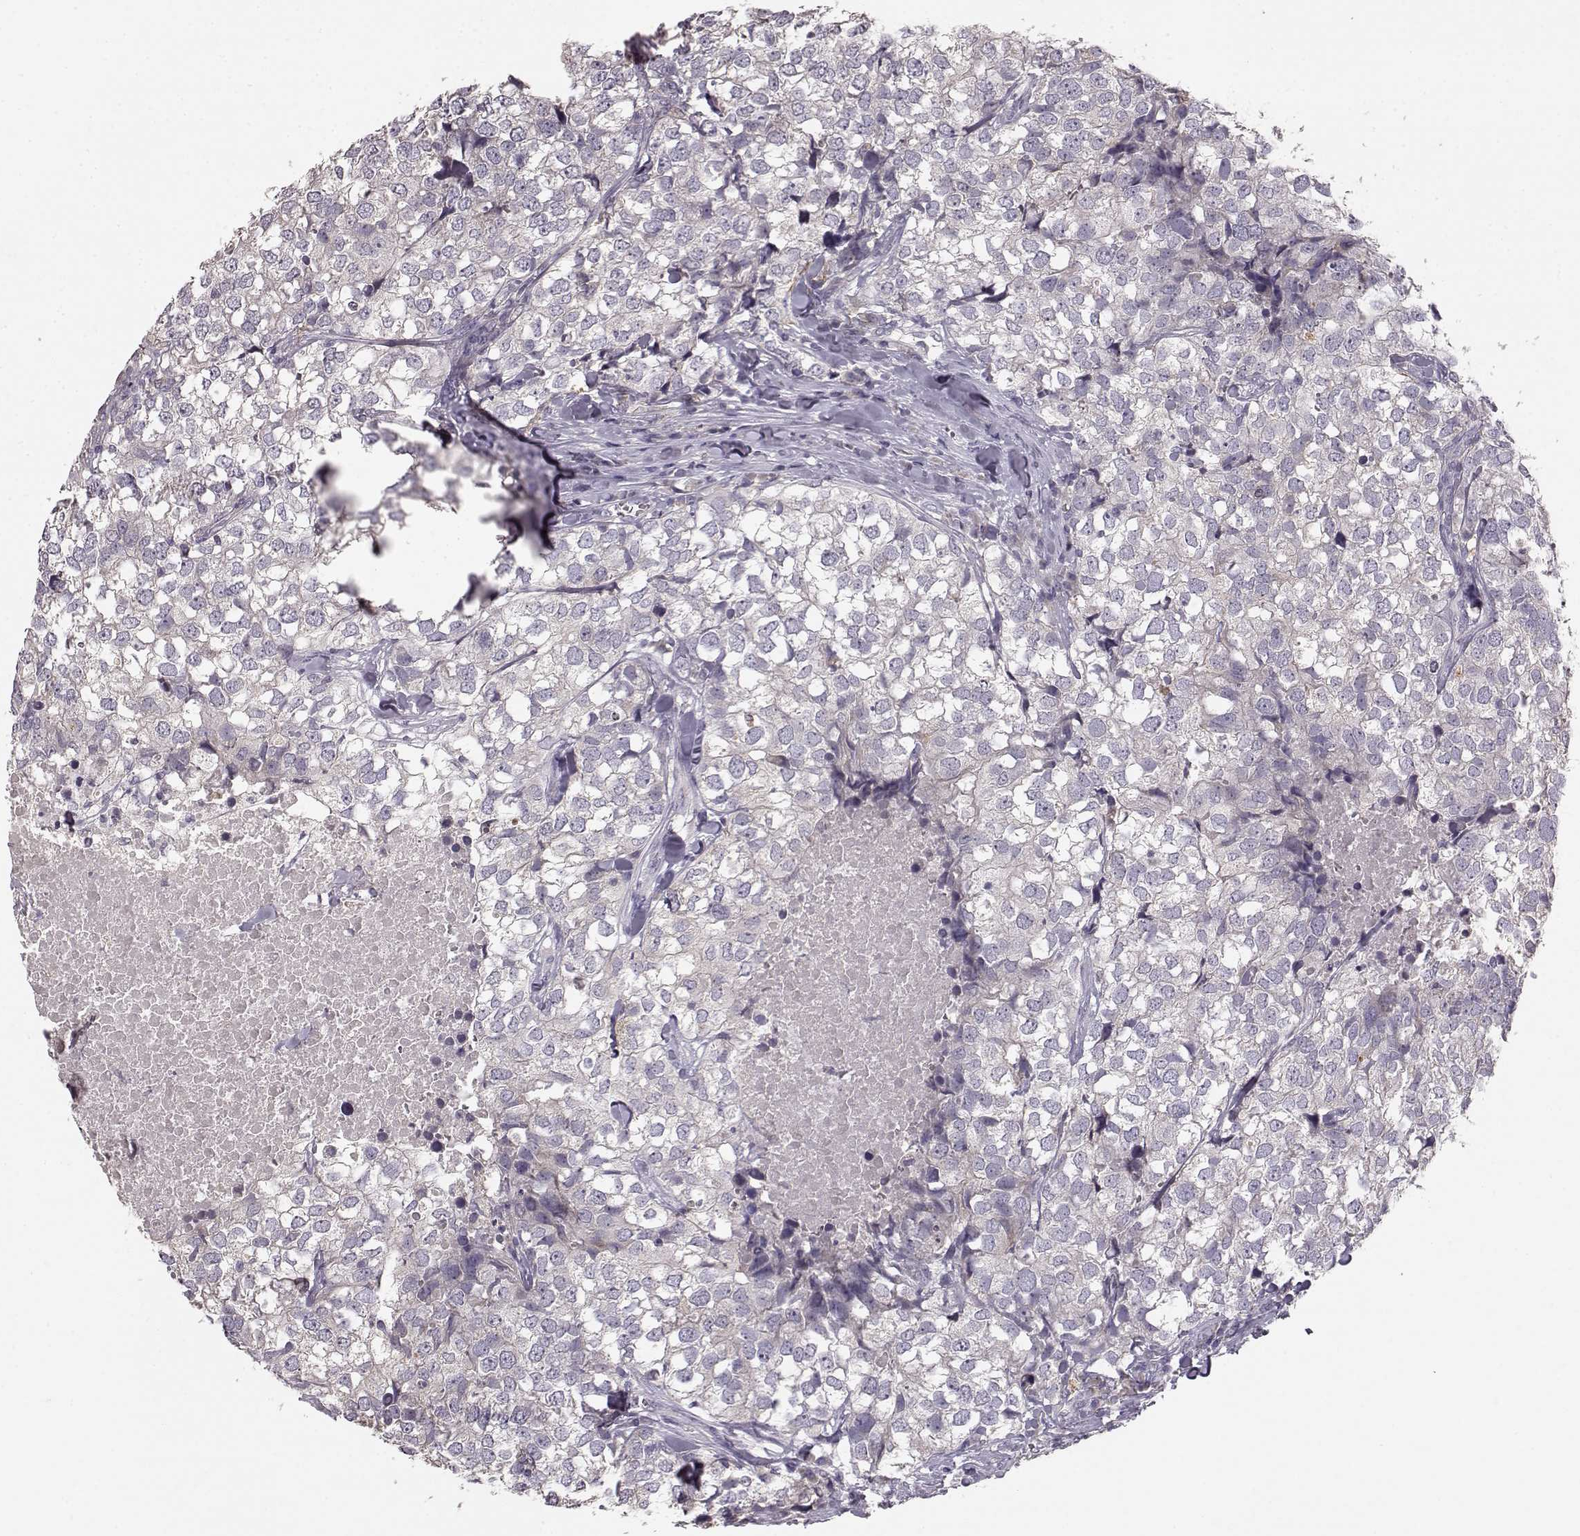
{"staining": {"intensity": "negative", "quantity": "none", "location": "none"}, "tissue": "breast cancer", "cell_type": "Tumor cells", "image_type": "cancer", "snomed": [{"axis": "morphology", "description": "Duct carcinoma"}, {"axis": "topography", "description": "Breast"}], "caption": "Photomicrograph shows no significant protein positivity in tumor cells of breast invasive ductal carcinoma.", "gene": "GHR", "patient": {"sex": "female", "age": 30}}